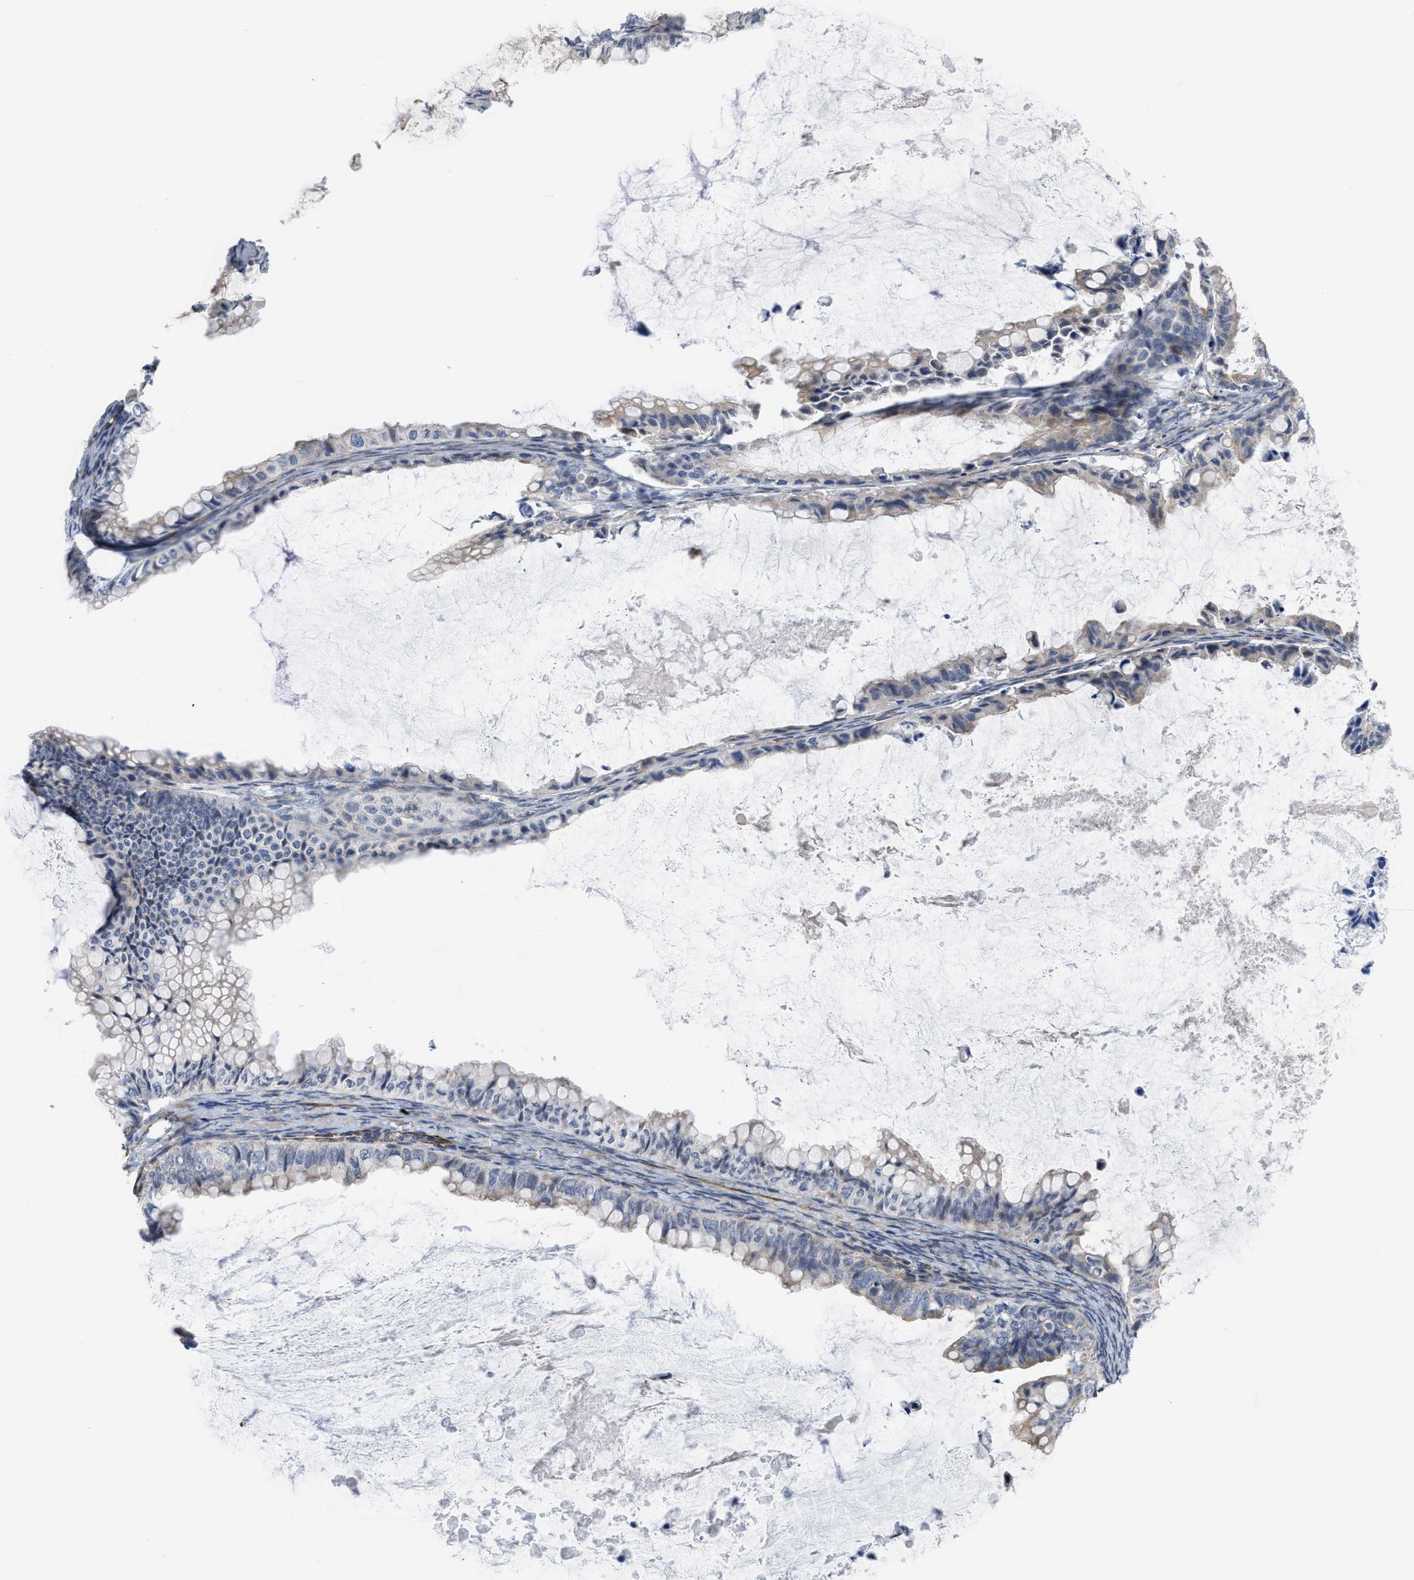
{"staining": {"intensity": "weak", "quantity": "<25%", "location": "cytoplasmic/membranous"}, "tissue": "ovarian cancer", "cell_type": "Tumor cells", "image_type": "cancer", "snomed": [{"axis": "morphology", "description": "Cystadenocarcinoma, mucinous, NOS"}, {"axis": "topography", "description": "Ovary"}], "caption": "High power microscopy image of an IHC histopathology image of ovarian mucinous cystadenocarcinoma, revealing no significant expression in tumor cells. Brightfield microscopy of immunohistochemistry stained with DAB (brown) and hematoxylin (blue), captured at high magnification.", "gene": "EOGT", "patient": {"sex": "female", "age": 80}}